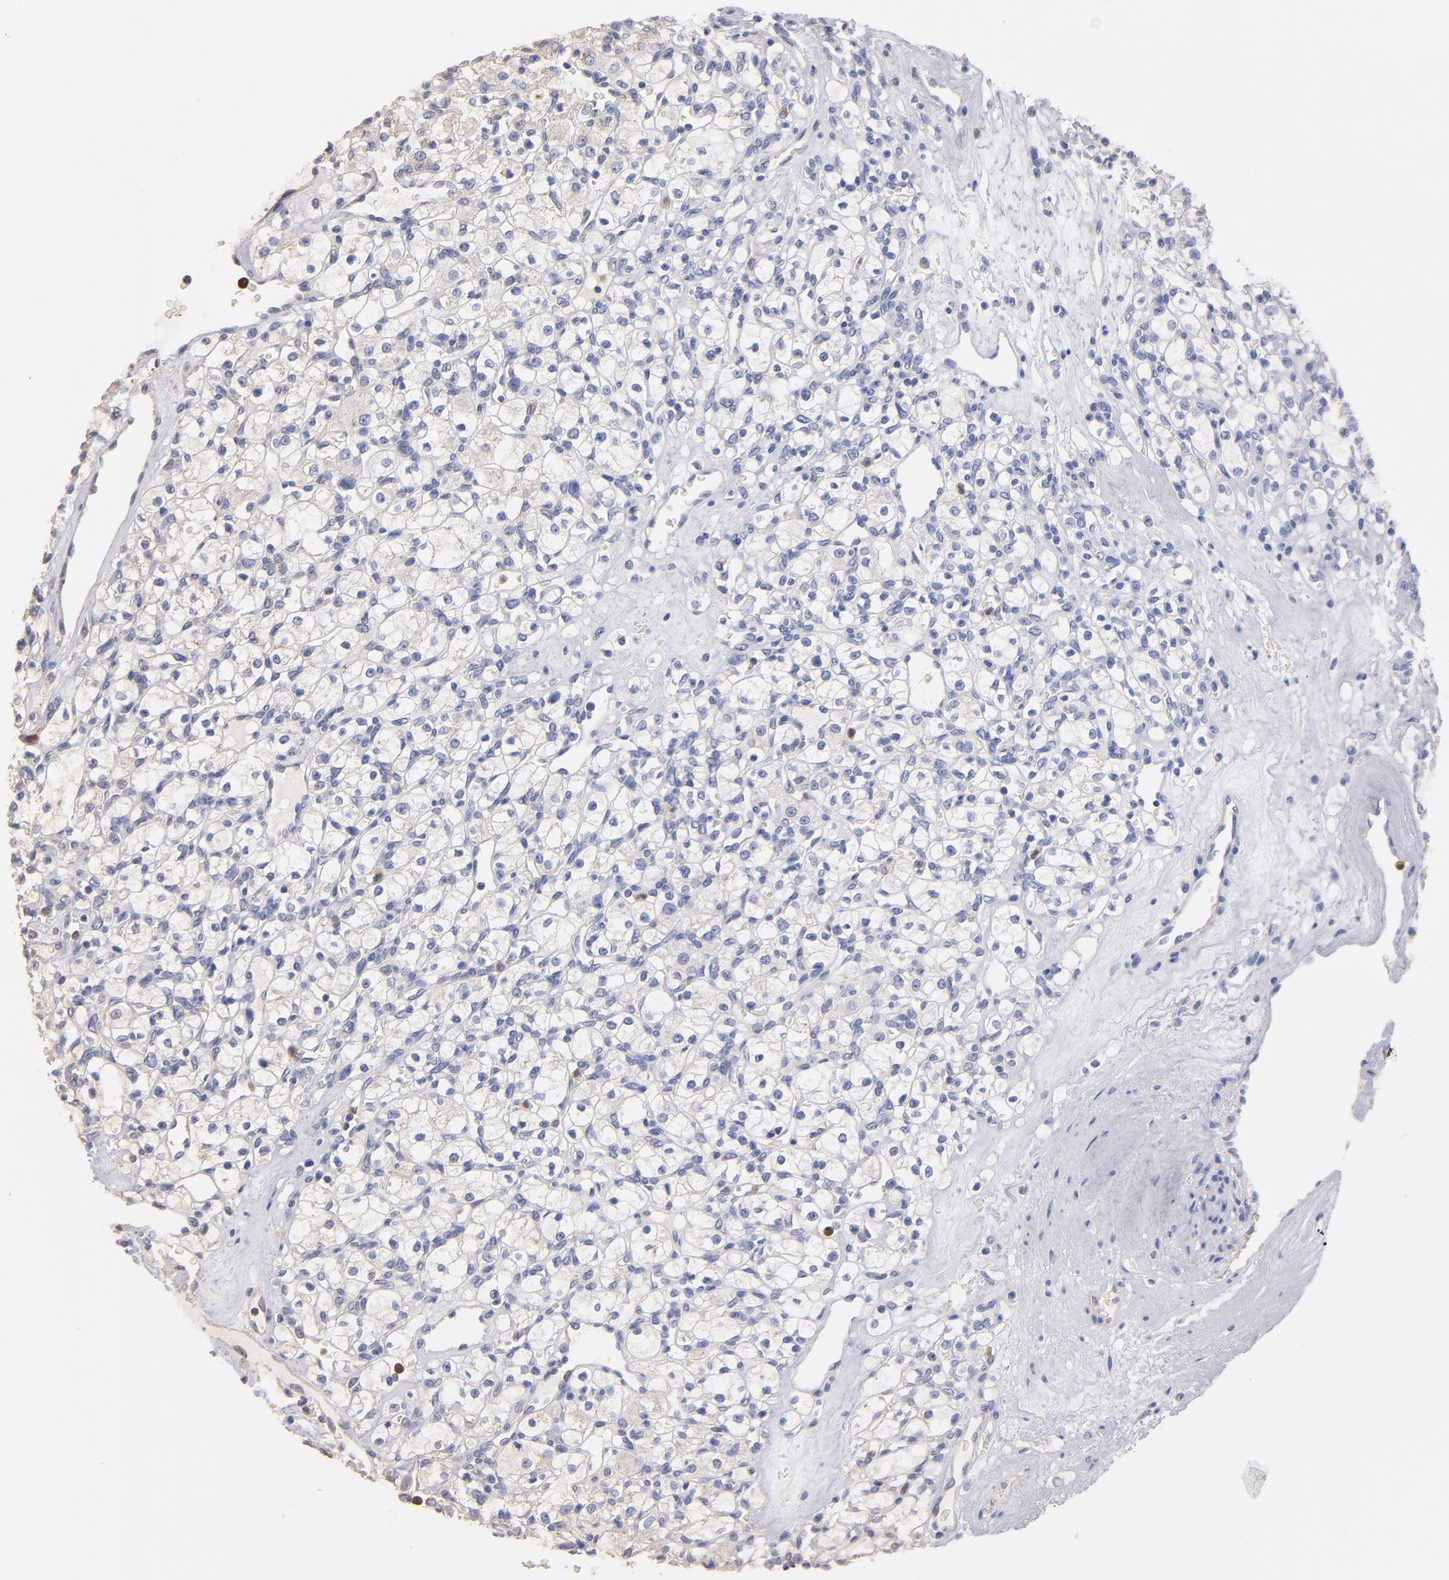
{"staining": {"intensity": "negative", "quantity": "none", "location": "none"}, "tissue": "renal cancer", "cell_type": "Tumor cells", "image_type": "cancer", "snomed": [{"axis": "morphology", "description": "Adenocarcinoma, NOS"}, {"axis": "topography", "description": "Kidney"}], "caption": "Tumor cells show no significant expression in adenocarcinoma (renal).", "gene": "RO60", "patient": {"sex": "female", "age": 62}}